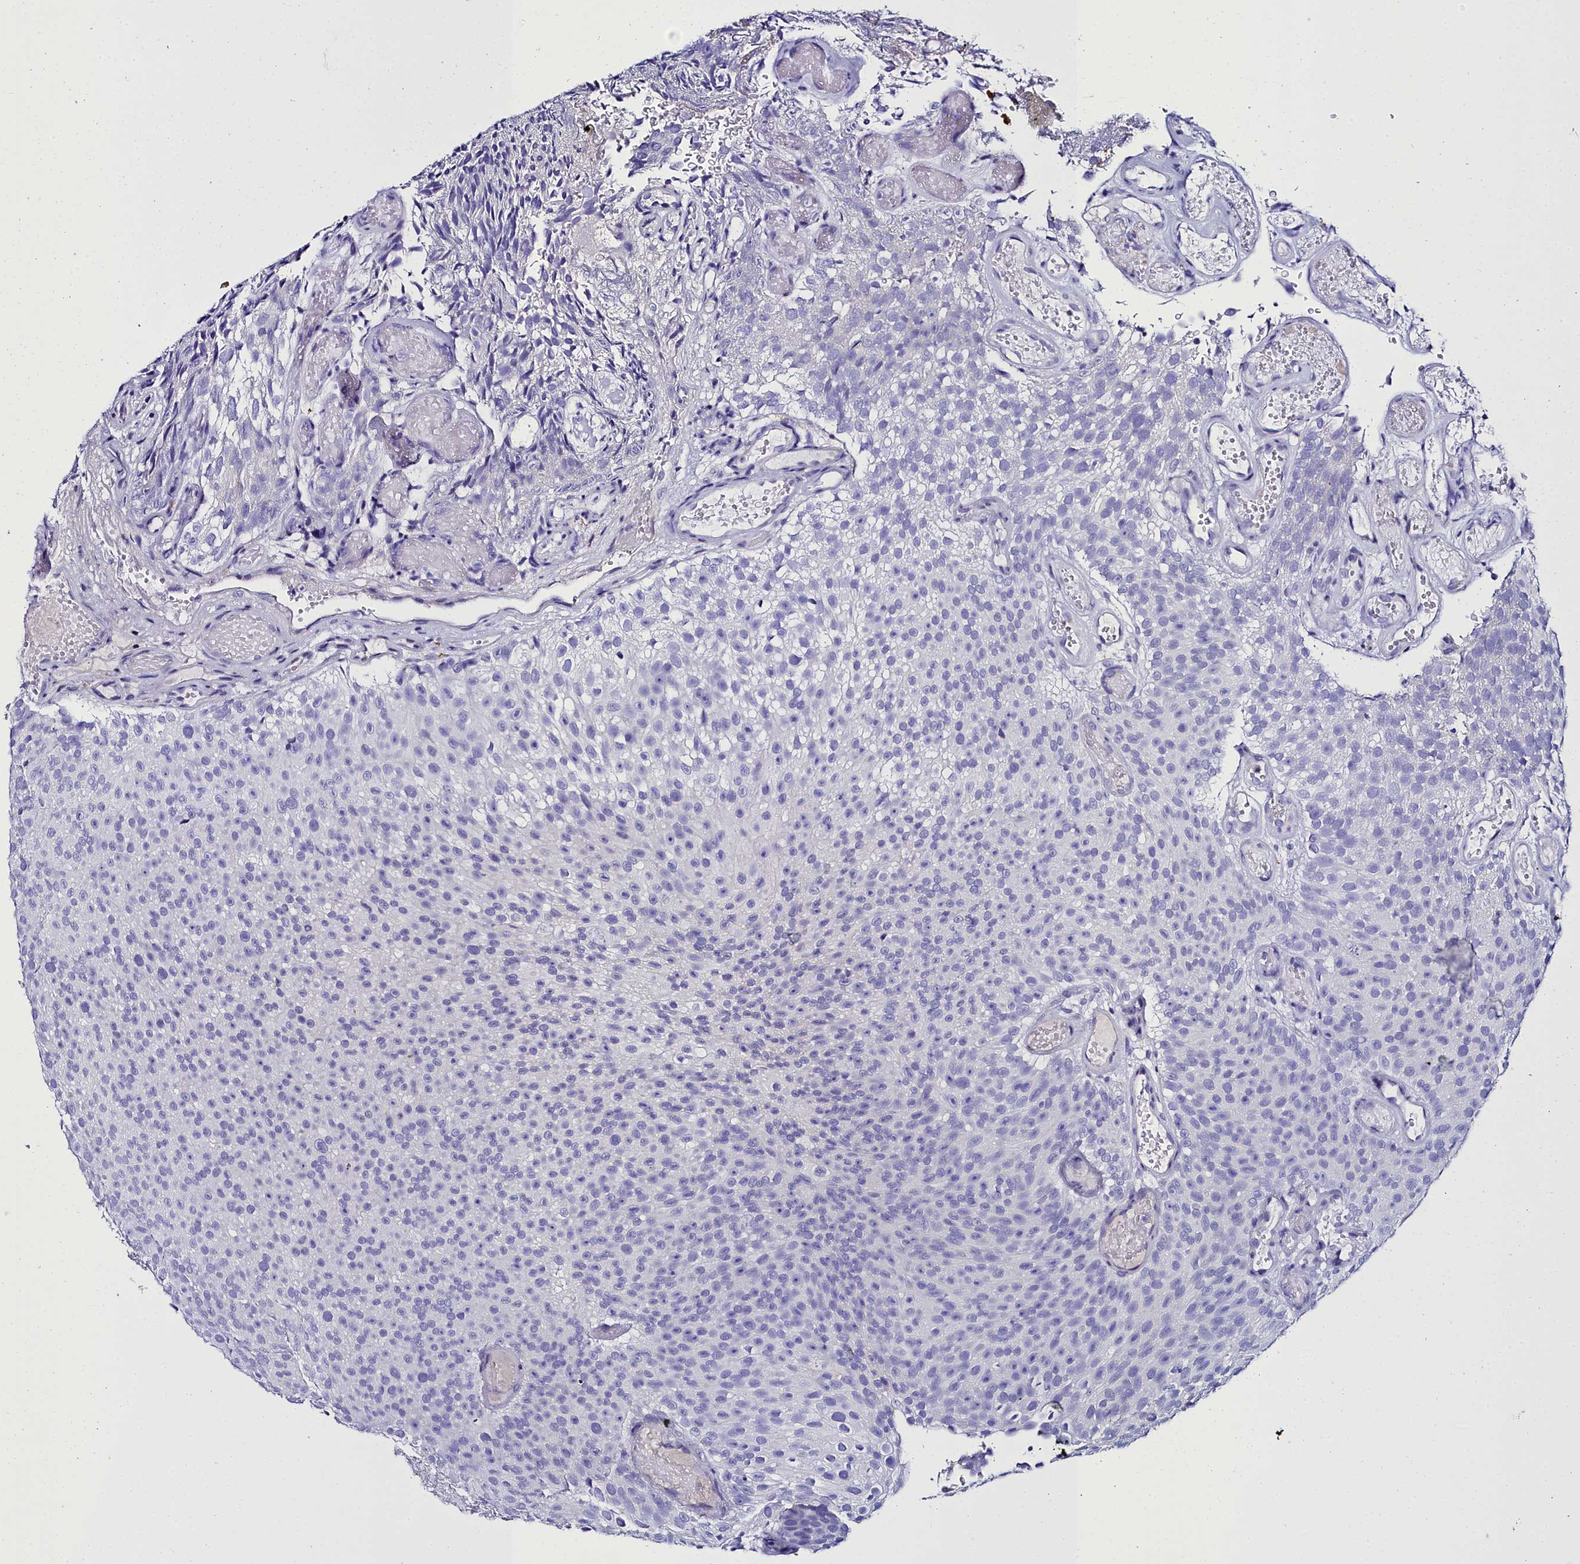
{"staining": {"intensity": "negative", "quantity": "none", "location": "none"}, "tissue": "urothelial cancer", "cell_type": "Tumor cells", "image_type": "cancer", "snomed": [{"axis": "morphology", "description": "Urothelial carcinoma, Low grade"}, {"axis": "topography", "description": "Urinary bladder"}], "caption": "There is no significant positivity in tumor cells of urothelial cancer.", "gene": "ELAPOR2", "patient": {"sex": "male", "age": 78}}